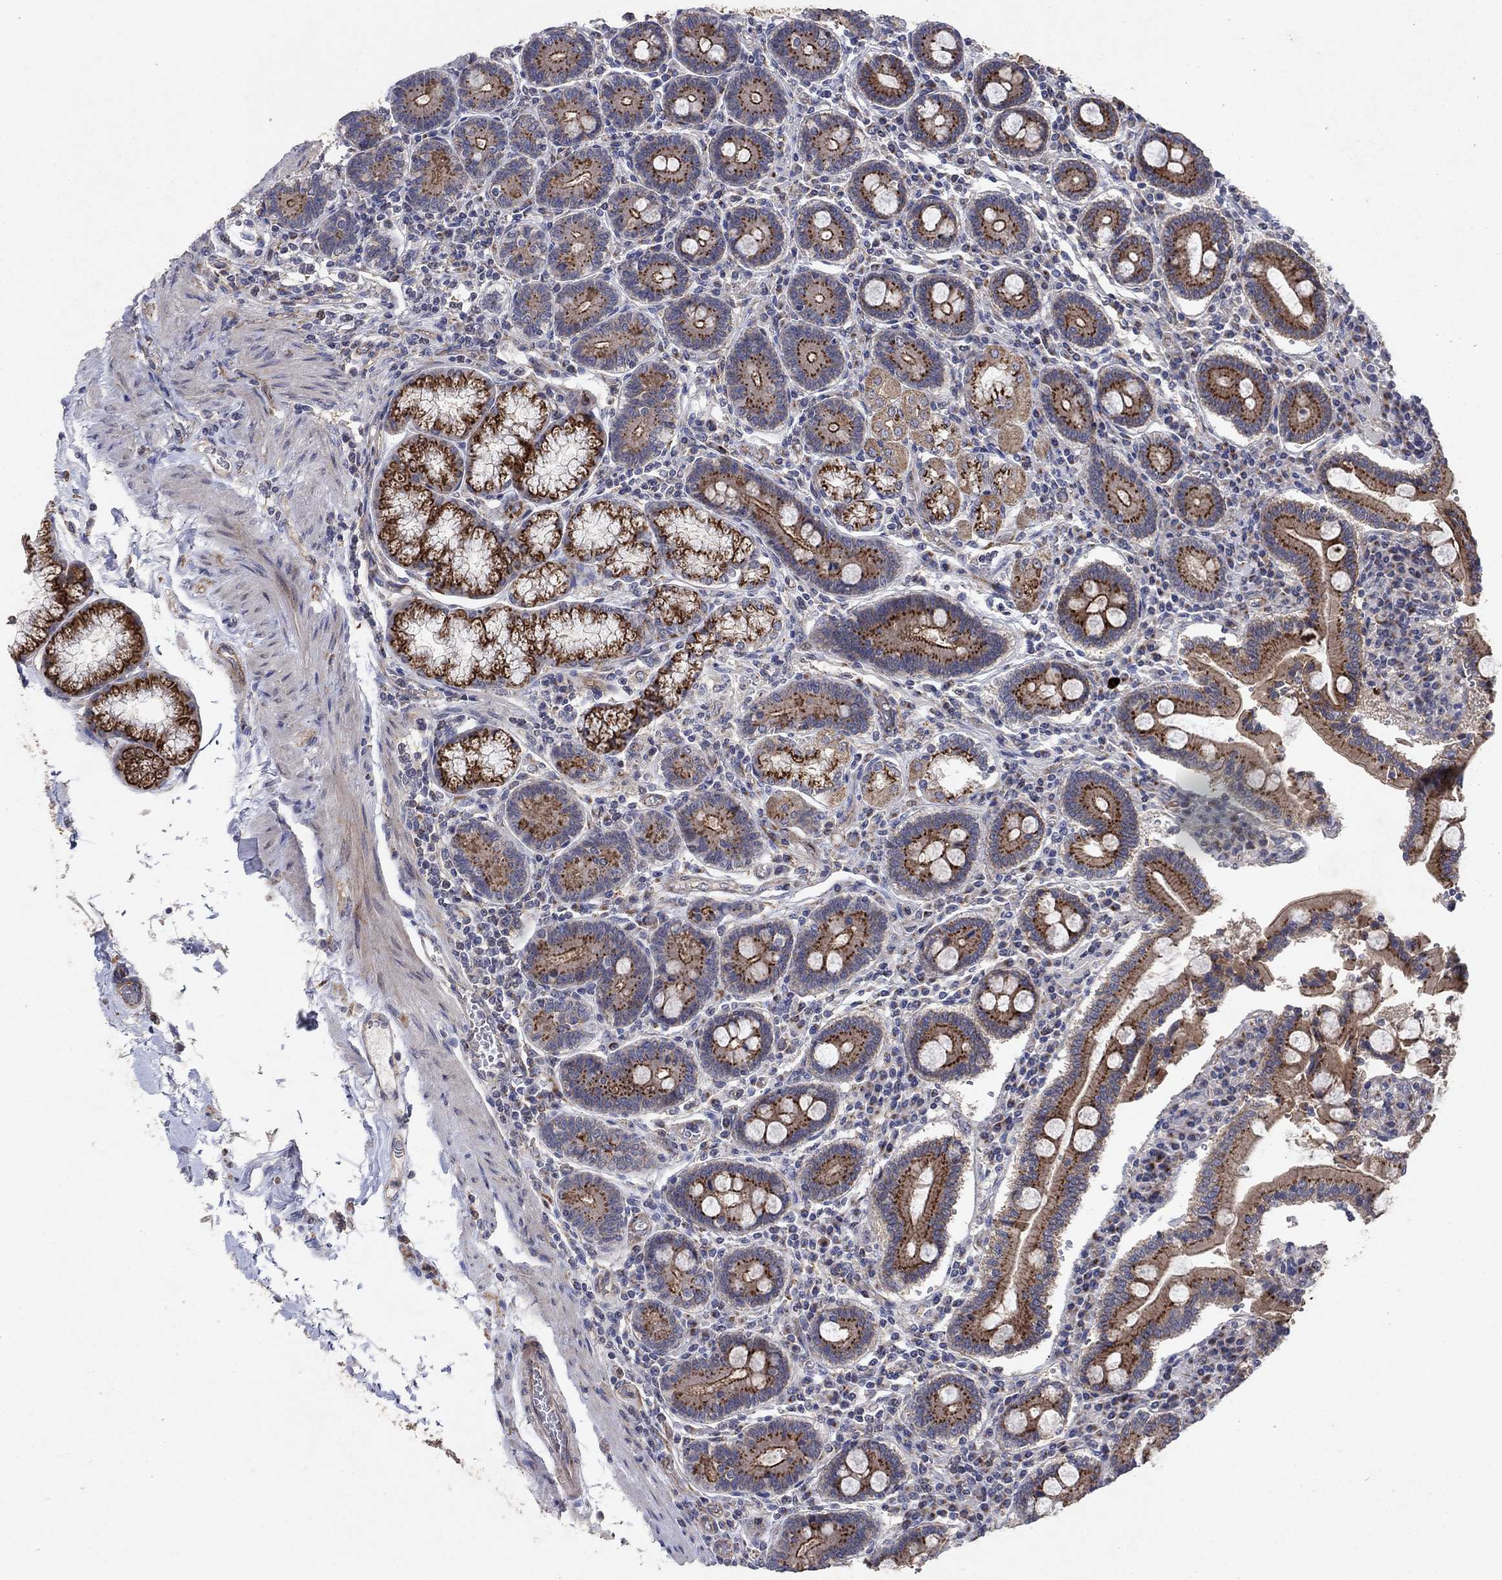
{"staining": {"intensity": "strong", "quantity": ">75%", "location": "cytoplasmic/membranous"}, "tissue": "duodenum", "cell_type": "Glandular cells", "image_type": "normal", "snomed": [{"axis": "morphology", "description": "Normal tissue, NOS"}, {"axis": "topography", "description": "Duodenum"}], "caption": "This image displays immunohistochemistry (IHC) staining of normal human duodenum, with high strong cytoplasmic/membranous staining in approximately >75% of glandular cells.", "gene": "FRG1", "patient": {"sex": "female", "age": 62}}